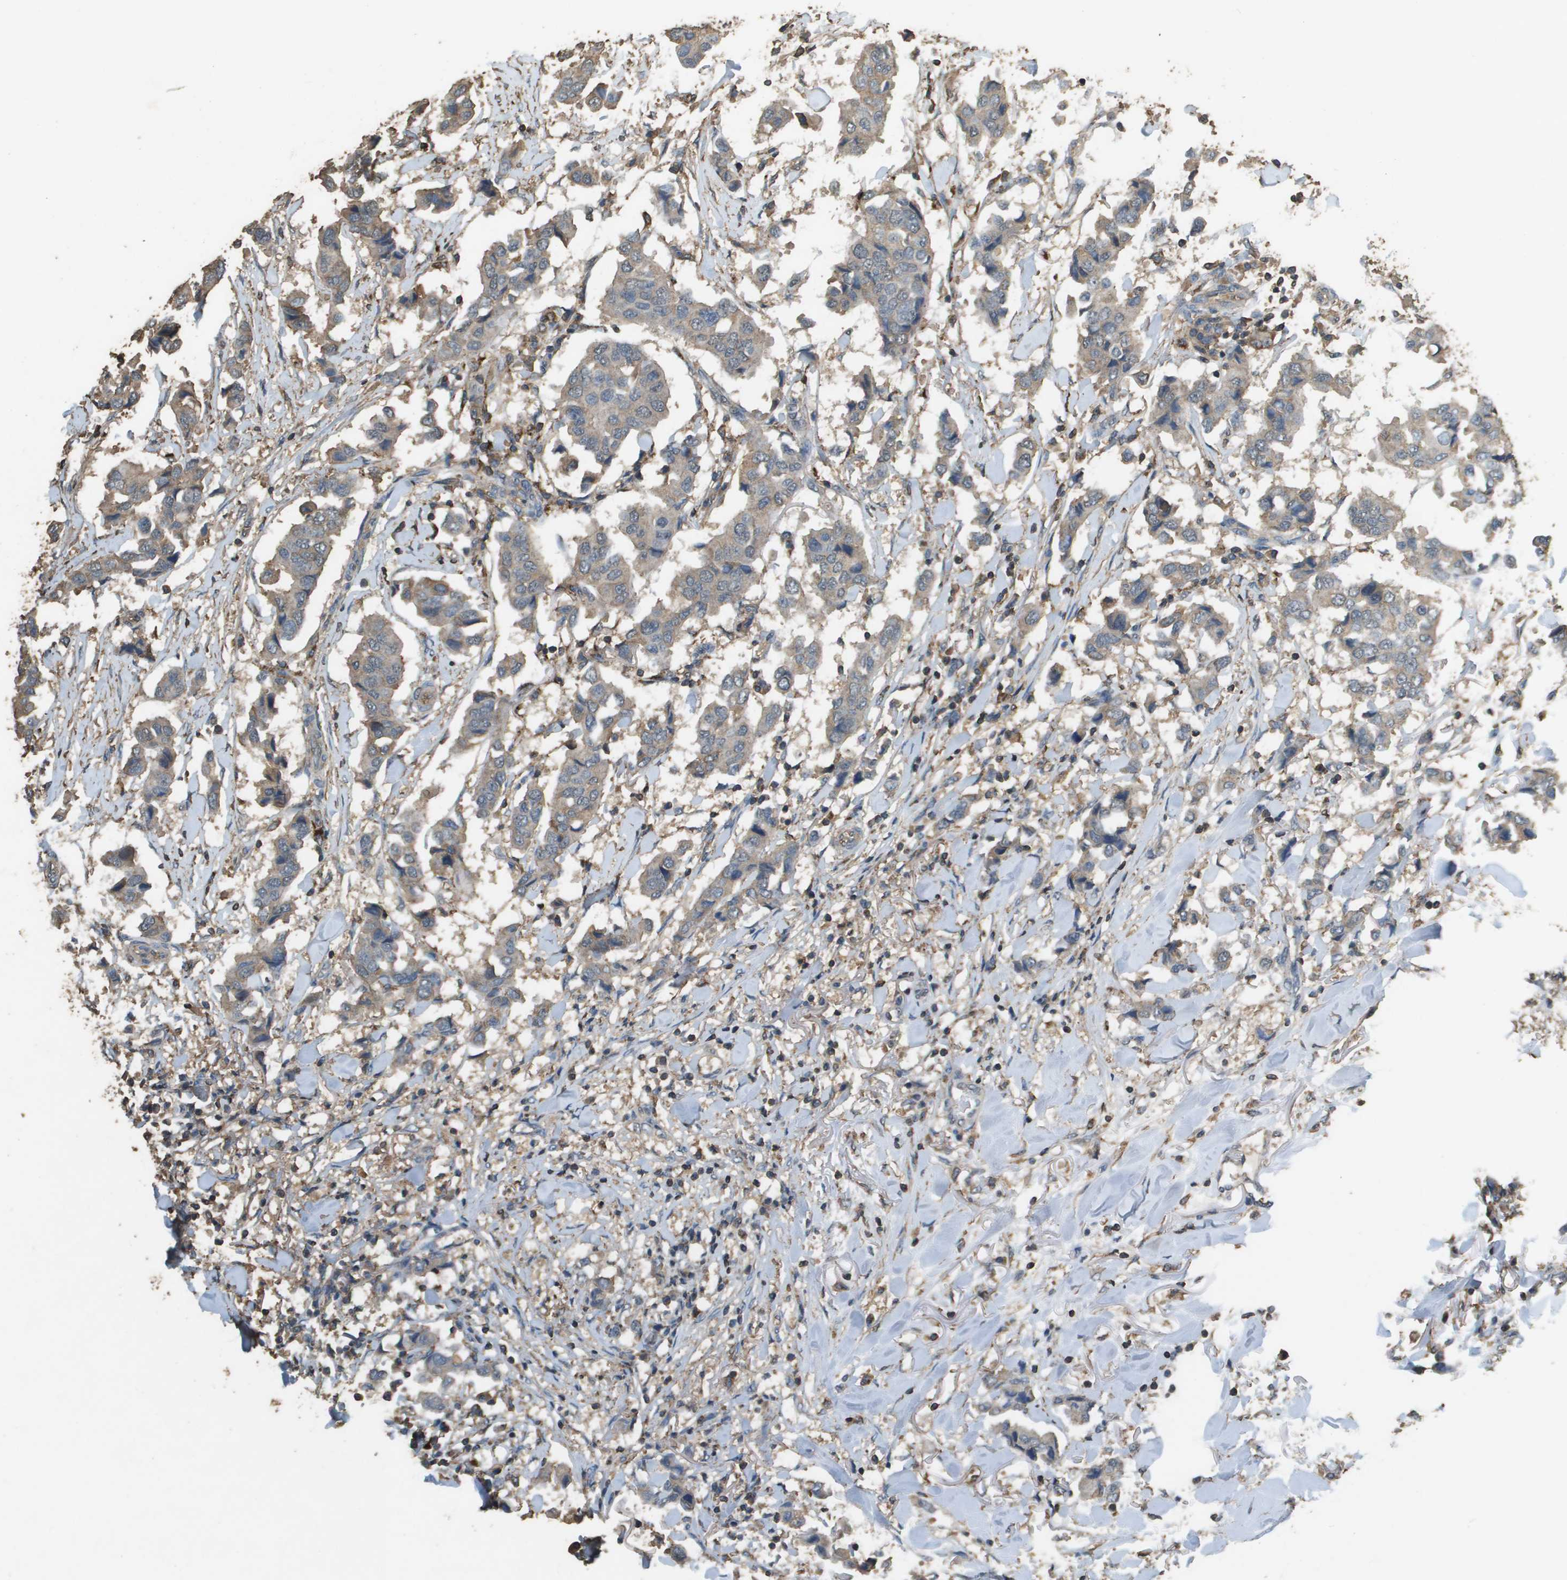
{"staining": {"intensity": "weak", "quantity": ">75%", "location": "cytoplasmic/membranous"}, "tissue": "breast cancer", "cell_type": "Tumor cells", "image_type": "cancer", "snomed": [{"axis": "morphology", "description": "Duct carcinoma"}, {"axis": "topography", "description": "Breast"}], "caption": "Immunohistochemistry micrograph of breast cancer stained for a protein (brown), which exhibits low levels of weak cytoplasmic/membranous expression in about >75% of tumor cells.", "gene": "MS4A7", "patient": {"sex": "female", "age": 80}}